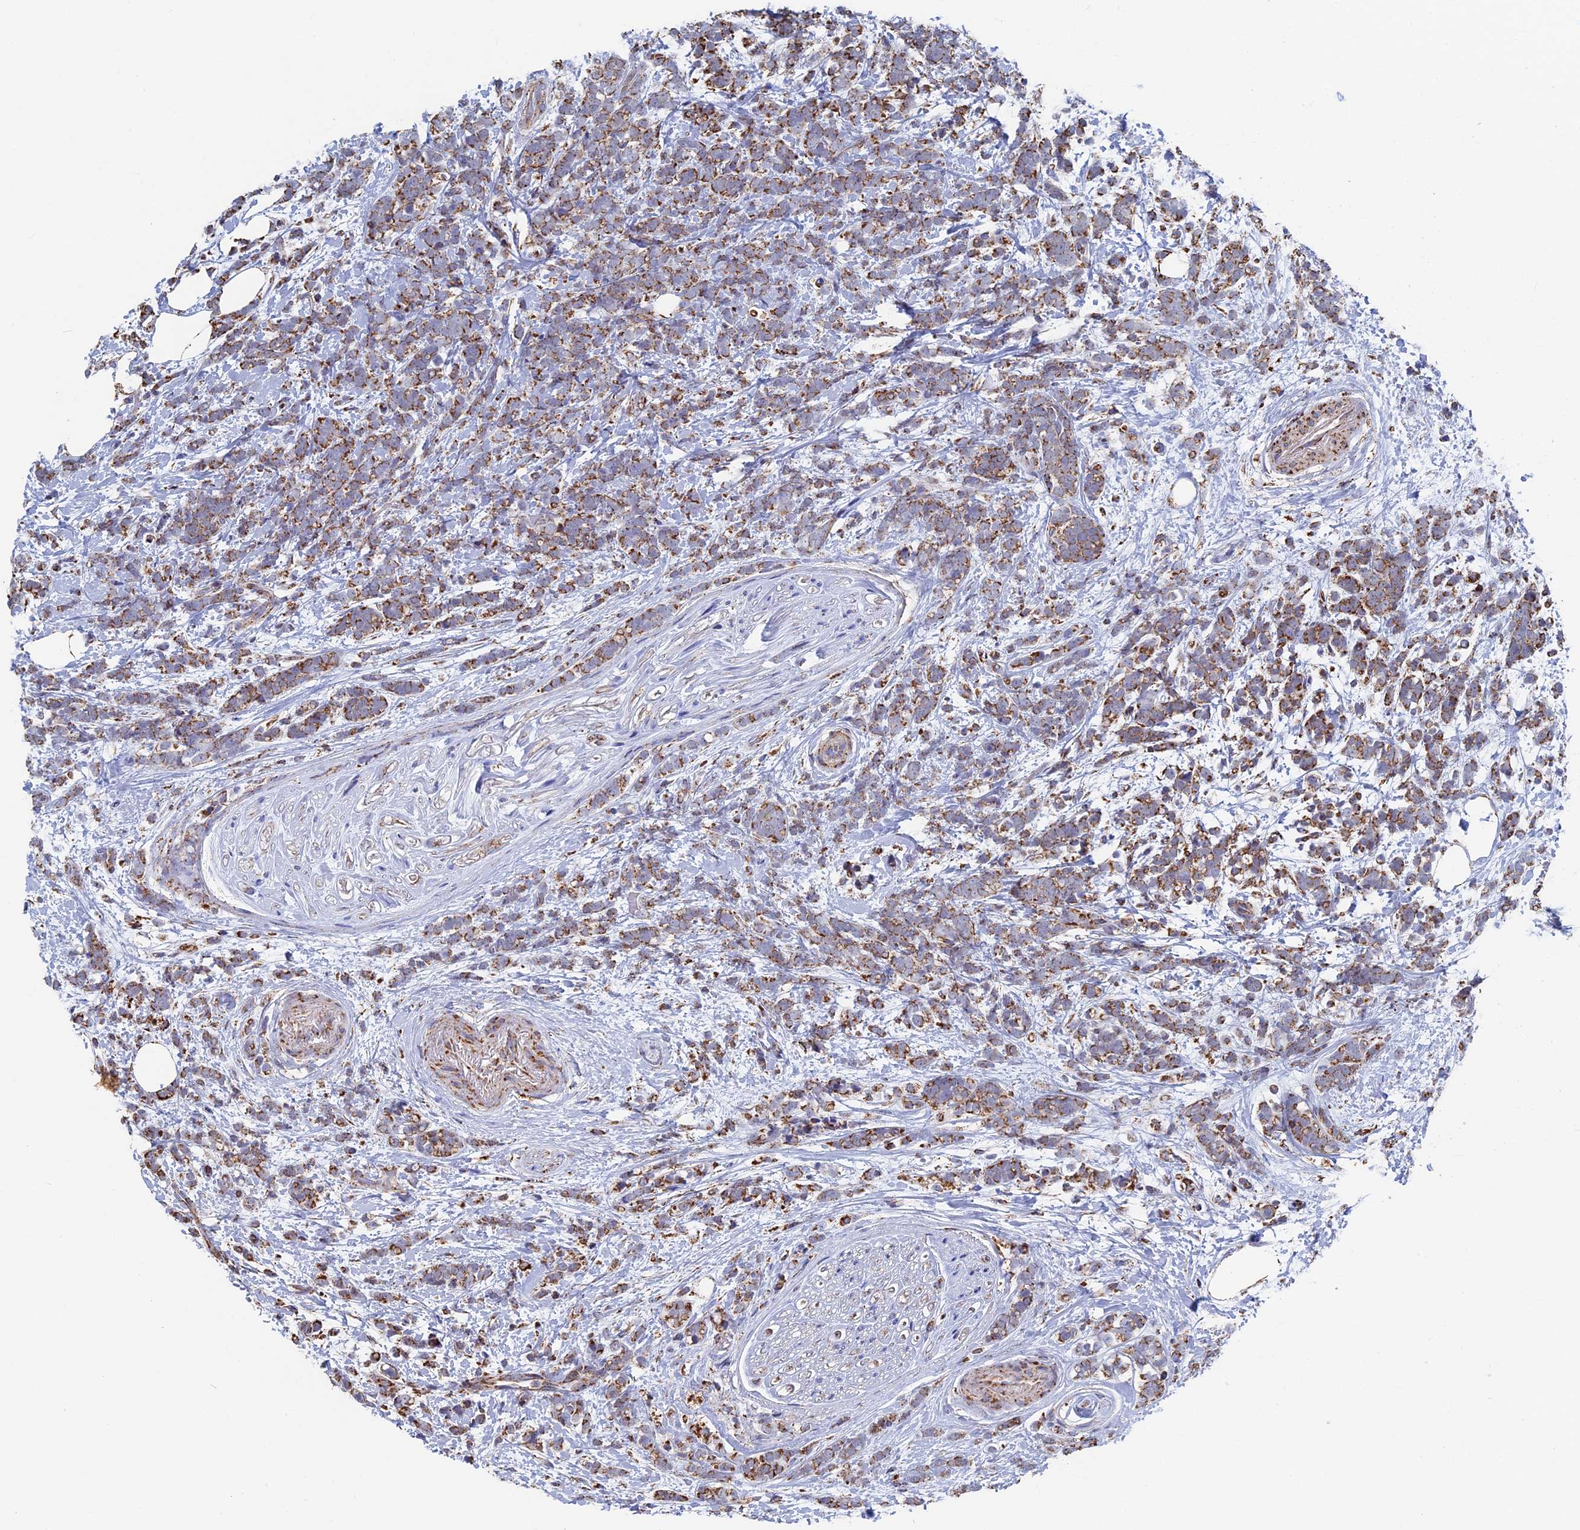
{"staining": {"intensity": "moderate", "quantity": ">75%", "location": "cytoplasmic/membranous"}, "tissue": "breast cancer", "cell_type": "Tumor cells", "image_type": "cancer", "snomed": [{"axis": "morphology", "description": "Lobular carcinoma"}, {"axis": "topography", "description": "Breast"}], "caption": "A photomicrograph showing moderate cytoplasmic/membranous positivity in approximately >75% of tumor cells in breast cancer, as visualized by brown immunohistochemical staining.", "gene": "SEC24D", "patient": {"sex": "female", "age": 58}}